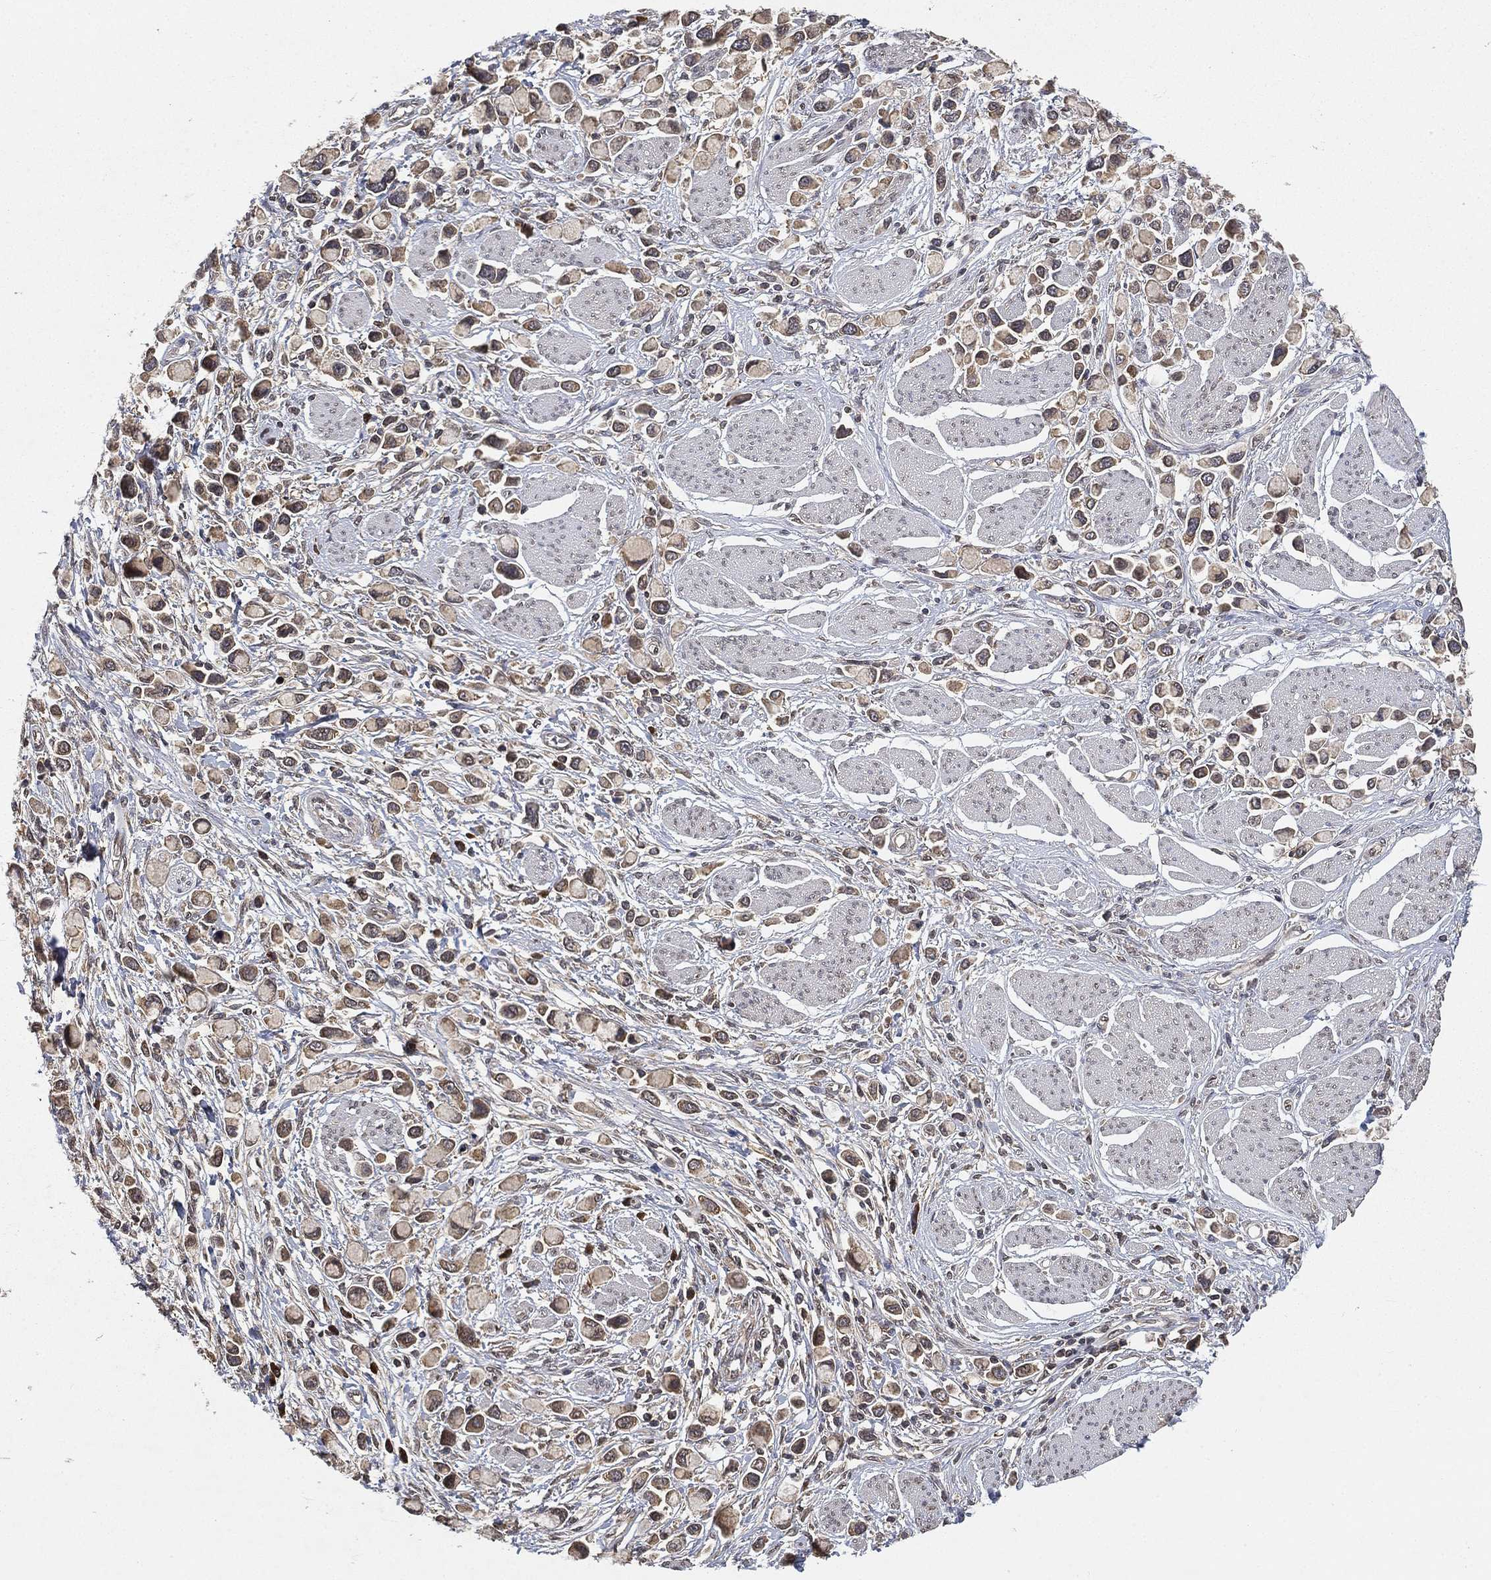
{"staining": {"intensity": "weak", "quantity": "25%-75%", "location": "cytoplasmic/membranous"}, "tissue": "stomach cancer", "cell_type": "Tumor cells", "image_type": "cancer", "snomed": [{"axis": "morphology", "description": "Adenocarcinoma, NOS"}, {"axis": "topography", "description": "Stomach"}], "caption": "A brown stain labels weak cytoplasmic/membranous expression of a protein in adenocarcinoma (stomach) tumor cells.", "gene": "UBA5", "patient": {"sex": "female", "age": 81}}